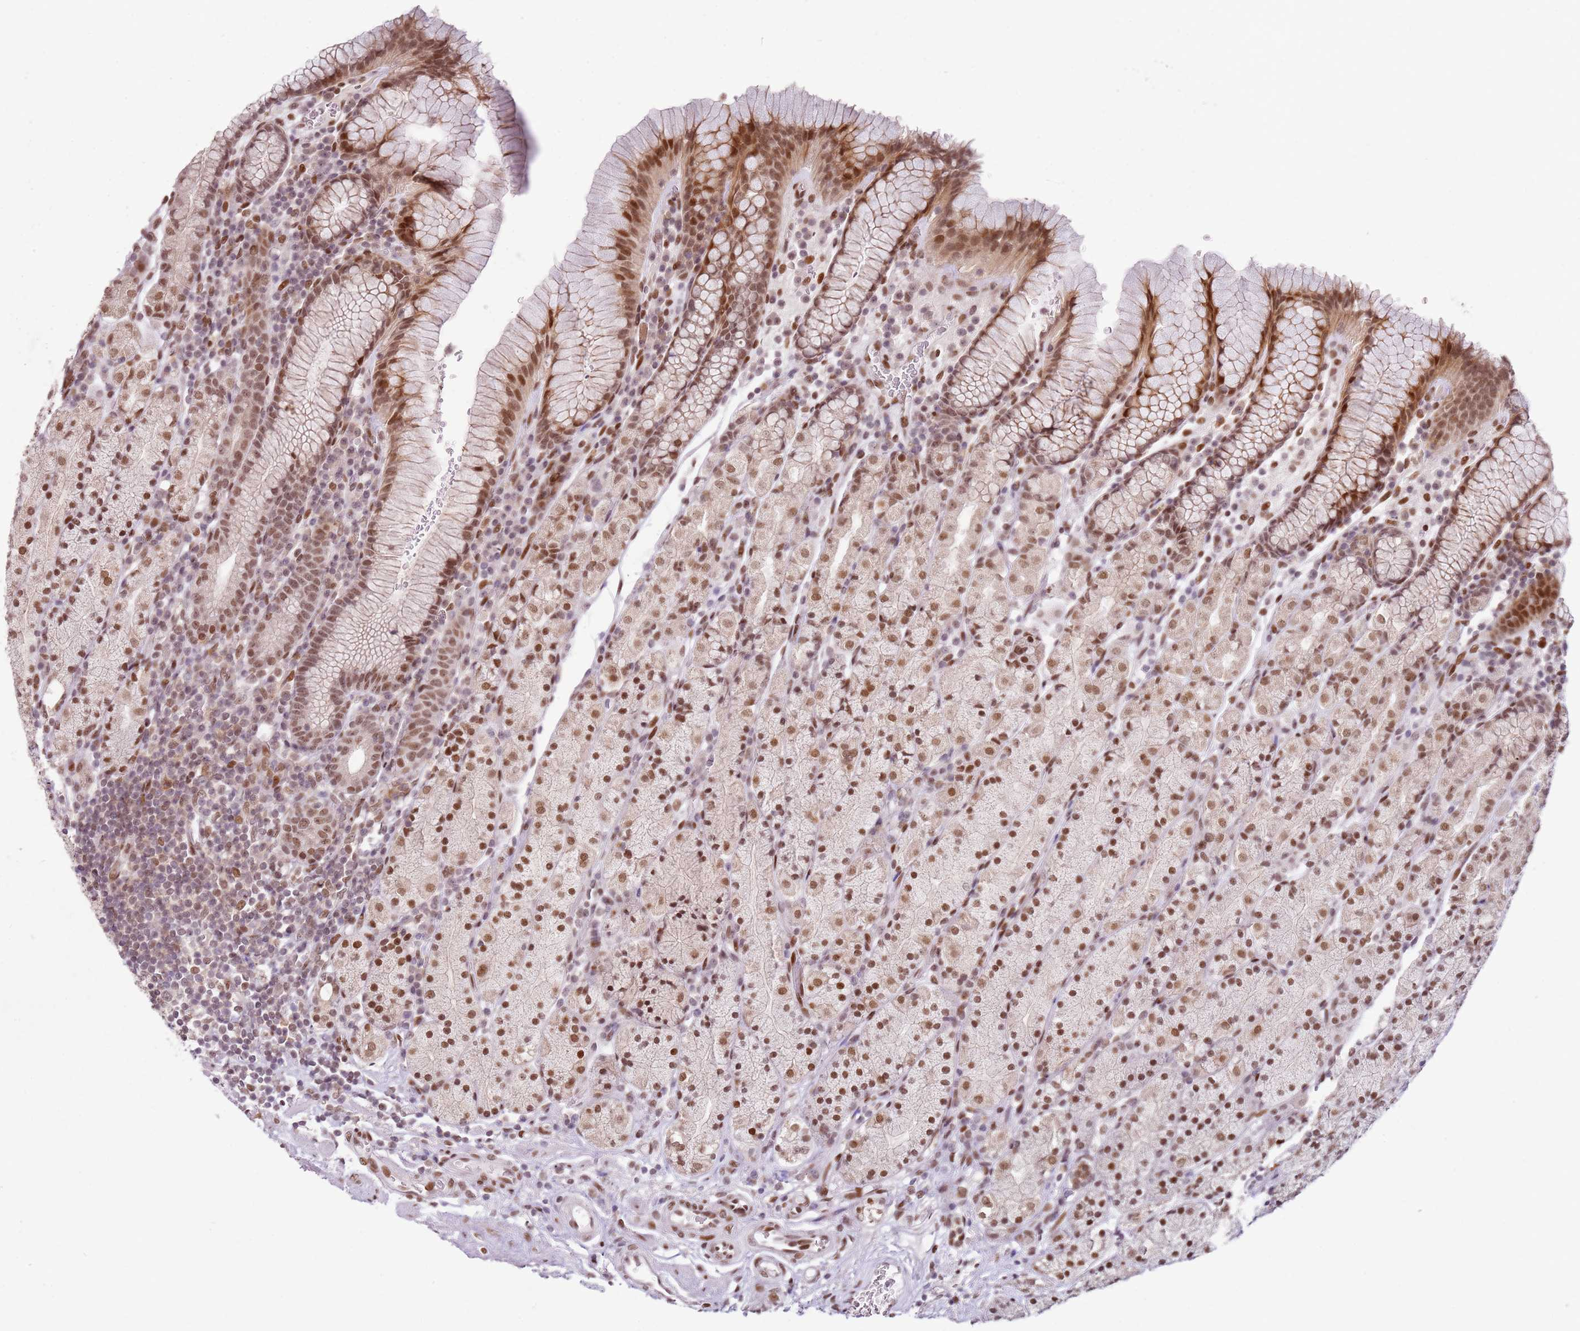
{"staining": {"intensity": "moderate", "quantity": ">75%", "location": "nuclear"}, "tissue": "stomach", "cell_type": "Glandular cells", "image_type": "normal", "snomed": [{"axis": "morphology", "description": "Normal tissue, NOS"}, {"axis": "topography", "description": "Stomach, upper"}, {"axis": "topography", "description": "Stomach"}], "caption": "Stomach stained for a protein (brown) reveals moderate nuclear positive staining in approximately >75% of glandular cells.", "gene": "PHC2", "patient": {"sex": "male", "age": 62}}